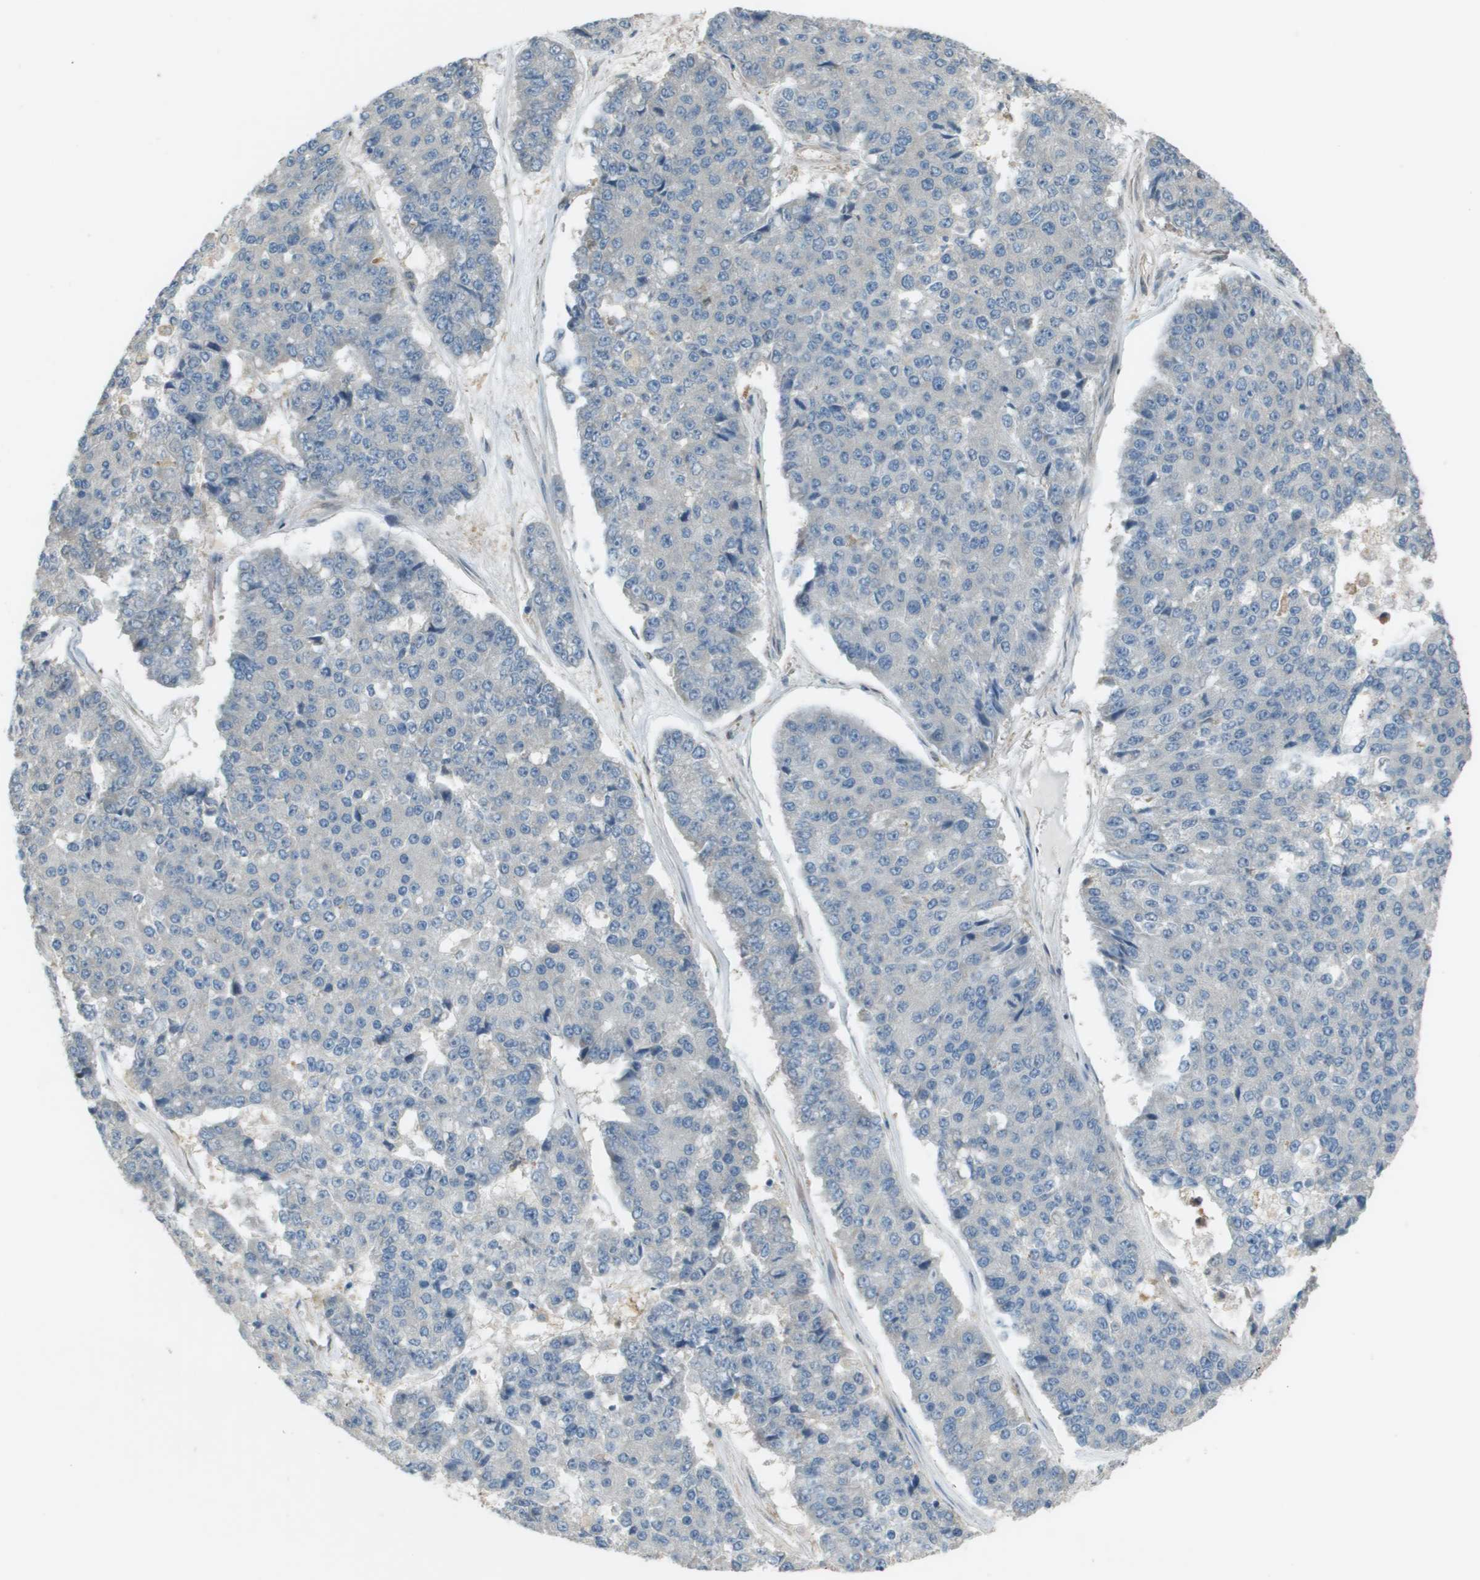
{"staining": {"intensity": "negative", "quantity": "none", "location": "none"}, "tissue": "pancreatic cancer", "cell_type": "Tumor cells", "image_type": "cancer", "snomed": [{"axis": "morphology", "description": "Adenocarcinoma, NOS"}, {"axis": "topography", "description": "Pancreas"}], "caption": "Immunohistochemical staining of human pancreatic adenocarcinoma reveals no significant expression in tumor cells. Brightfield microscopy of immunohistochemistry (IHC) stained with DAB (3,3'-diaminobenzidine) (brown) and hematoxylin (blue), captured at high magnification.", "gene": "CORO1B", "patient": {"sex": "male", "age": 50}}